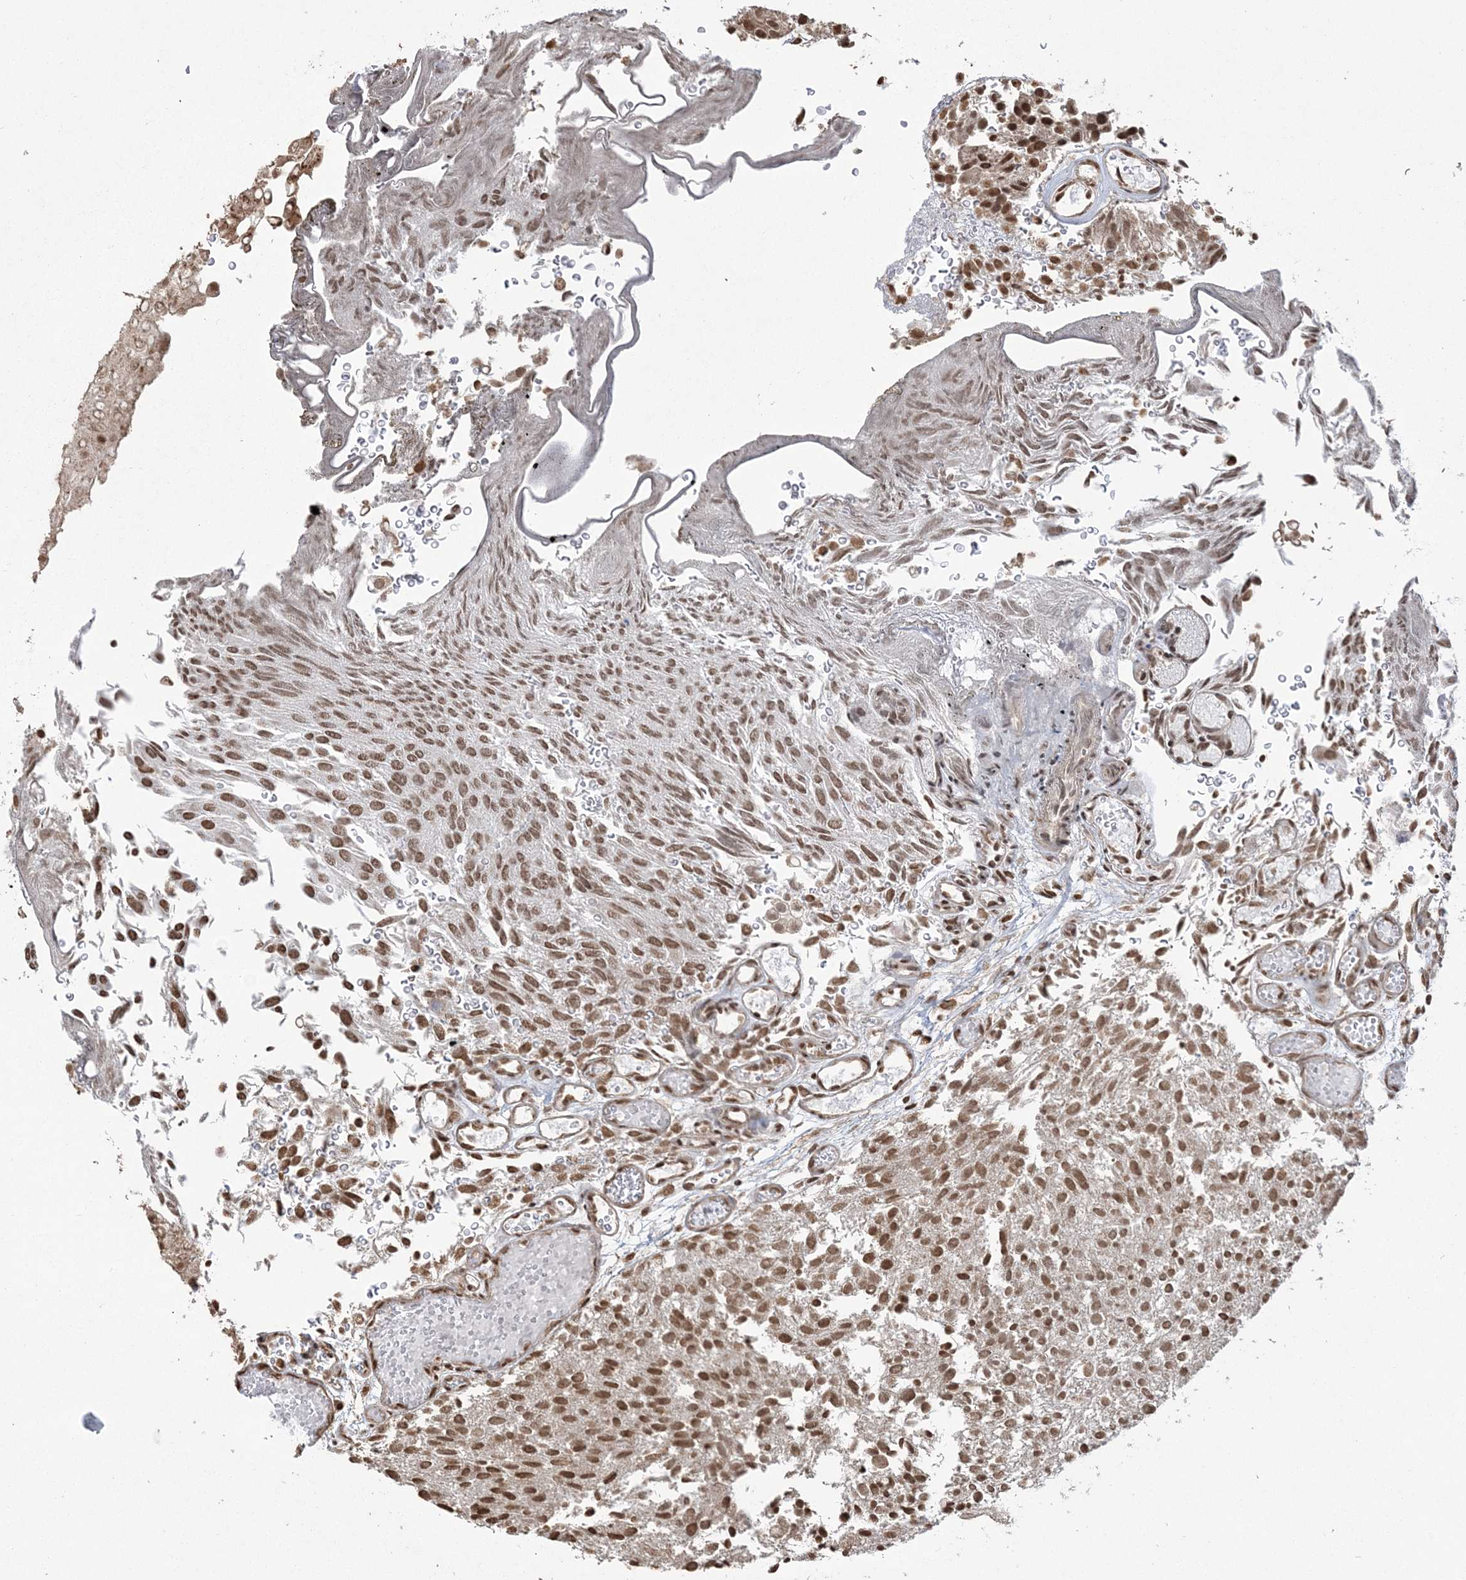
{"staining": {"intensity": "moderate", "quantity": ">75%", "location": "nuclear"}, "tissue": "urothelial cancer", "cell_type": "Tumor cells", "image_type": "cancer", "snomed": [{"axis": "morphology", "description": "Urothelial carcinoma, Low grade"}, {"axis": "topography", "description": "Urinary bladder"}], "caption": "IHC of human urothelial cancer exhibits medium levels of moderate nuclear expression in approximately >75% of tumor cells.", "gene": "ZNF839", "patient": {"sex": "male", "age": 78}}